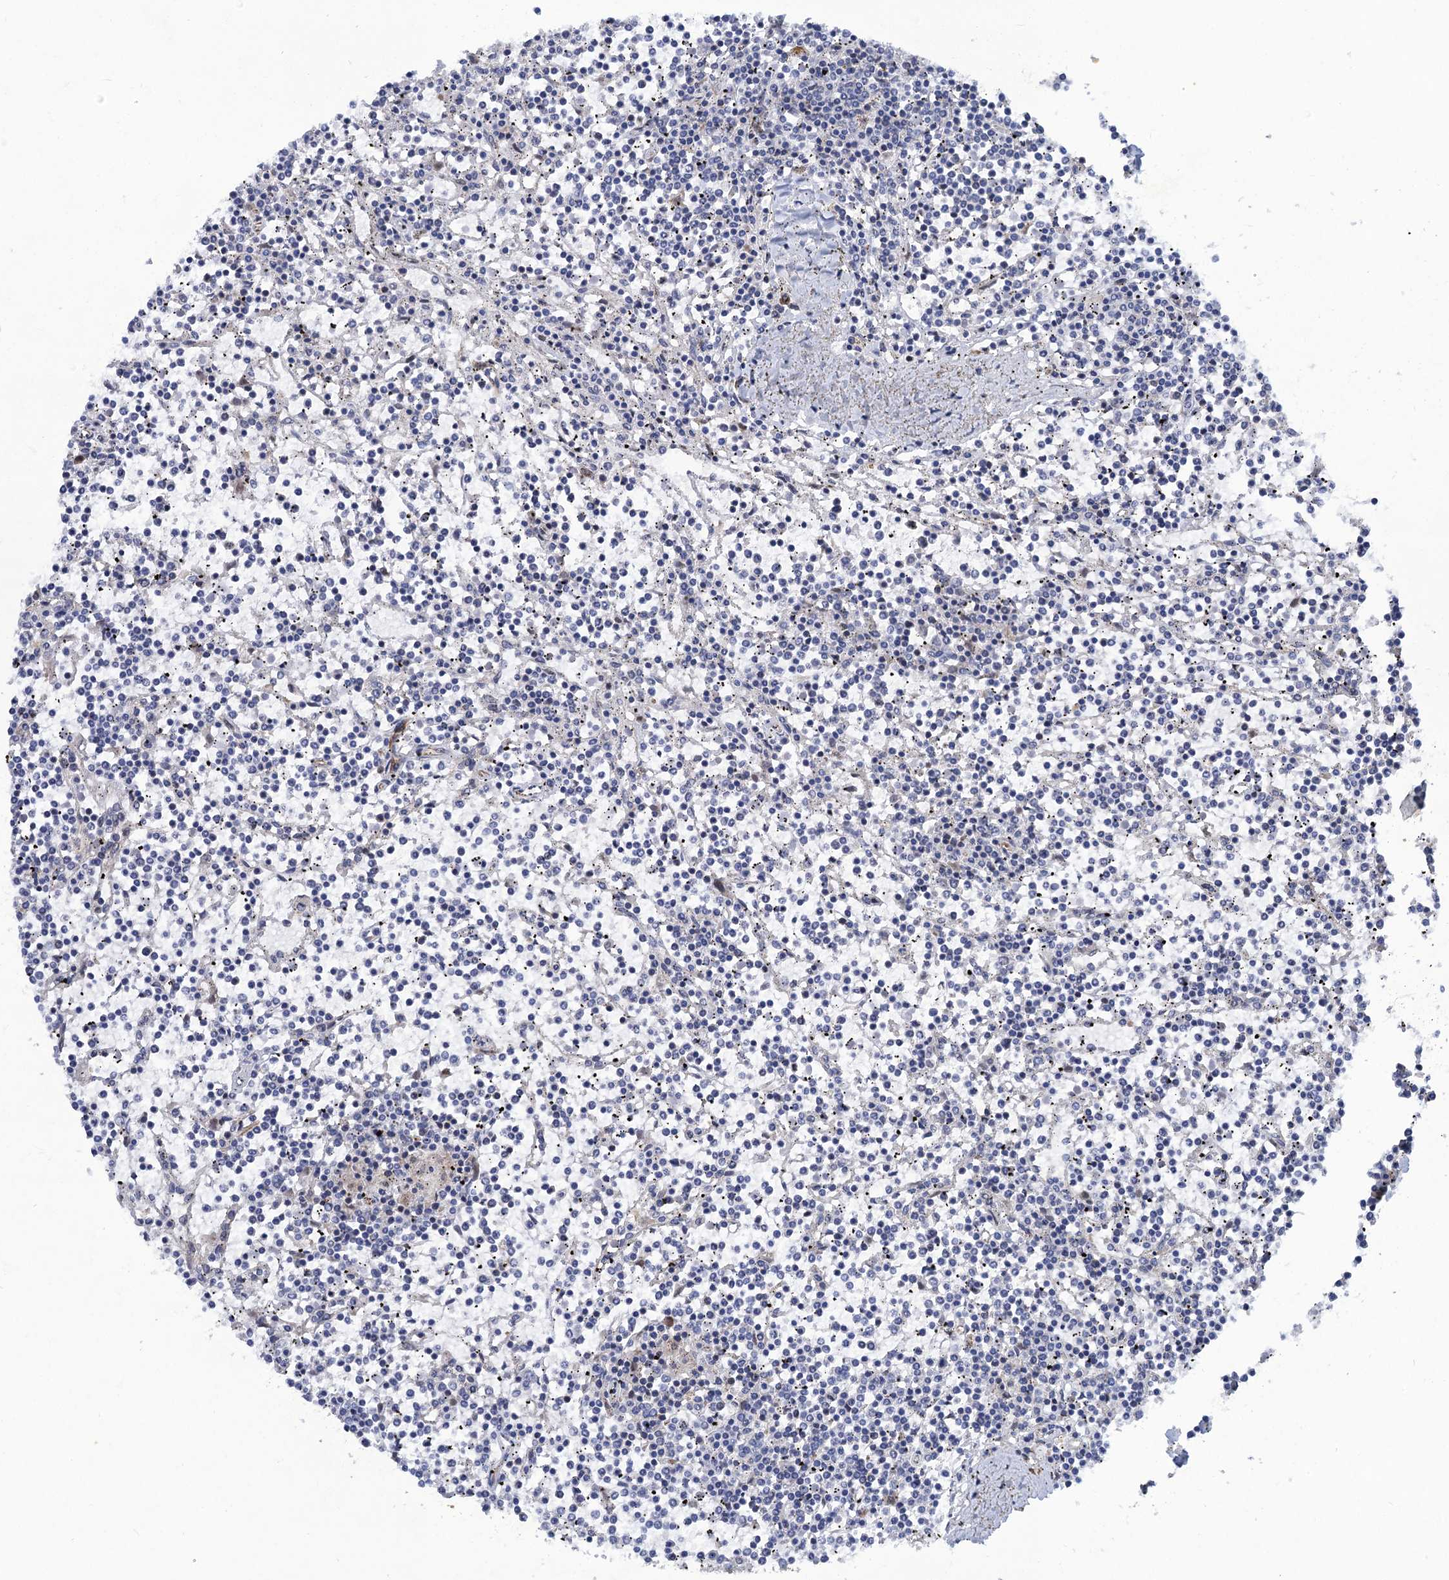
{"staining": {"intensity": "negative", "quantity": "none", "location": "none"}, "tissue": "lymphoma", "cell_type": "Tumor cells", "image_type": "cancer", "snomed": [{"axis": "morphology", "description": "Malignant lymphoma, non-Hodgkin's type, Low grade"}, {"axis": "topography", "description": "Spleen"}], "caption": "Malignant lymphoma, non-Hodgkin's type (low-grade) was stained to show a protein in brown. There is no significant staining in tumor cells. (Brightfield microscopy of DAB immunohistochemistry (IHC) at high magnification).", "gene": "QPCTL", "patient": {"sex": "female", "age": 19}}